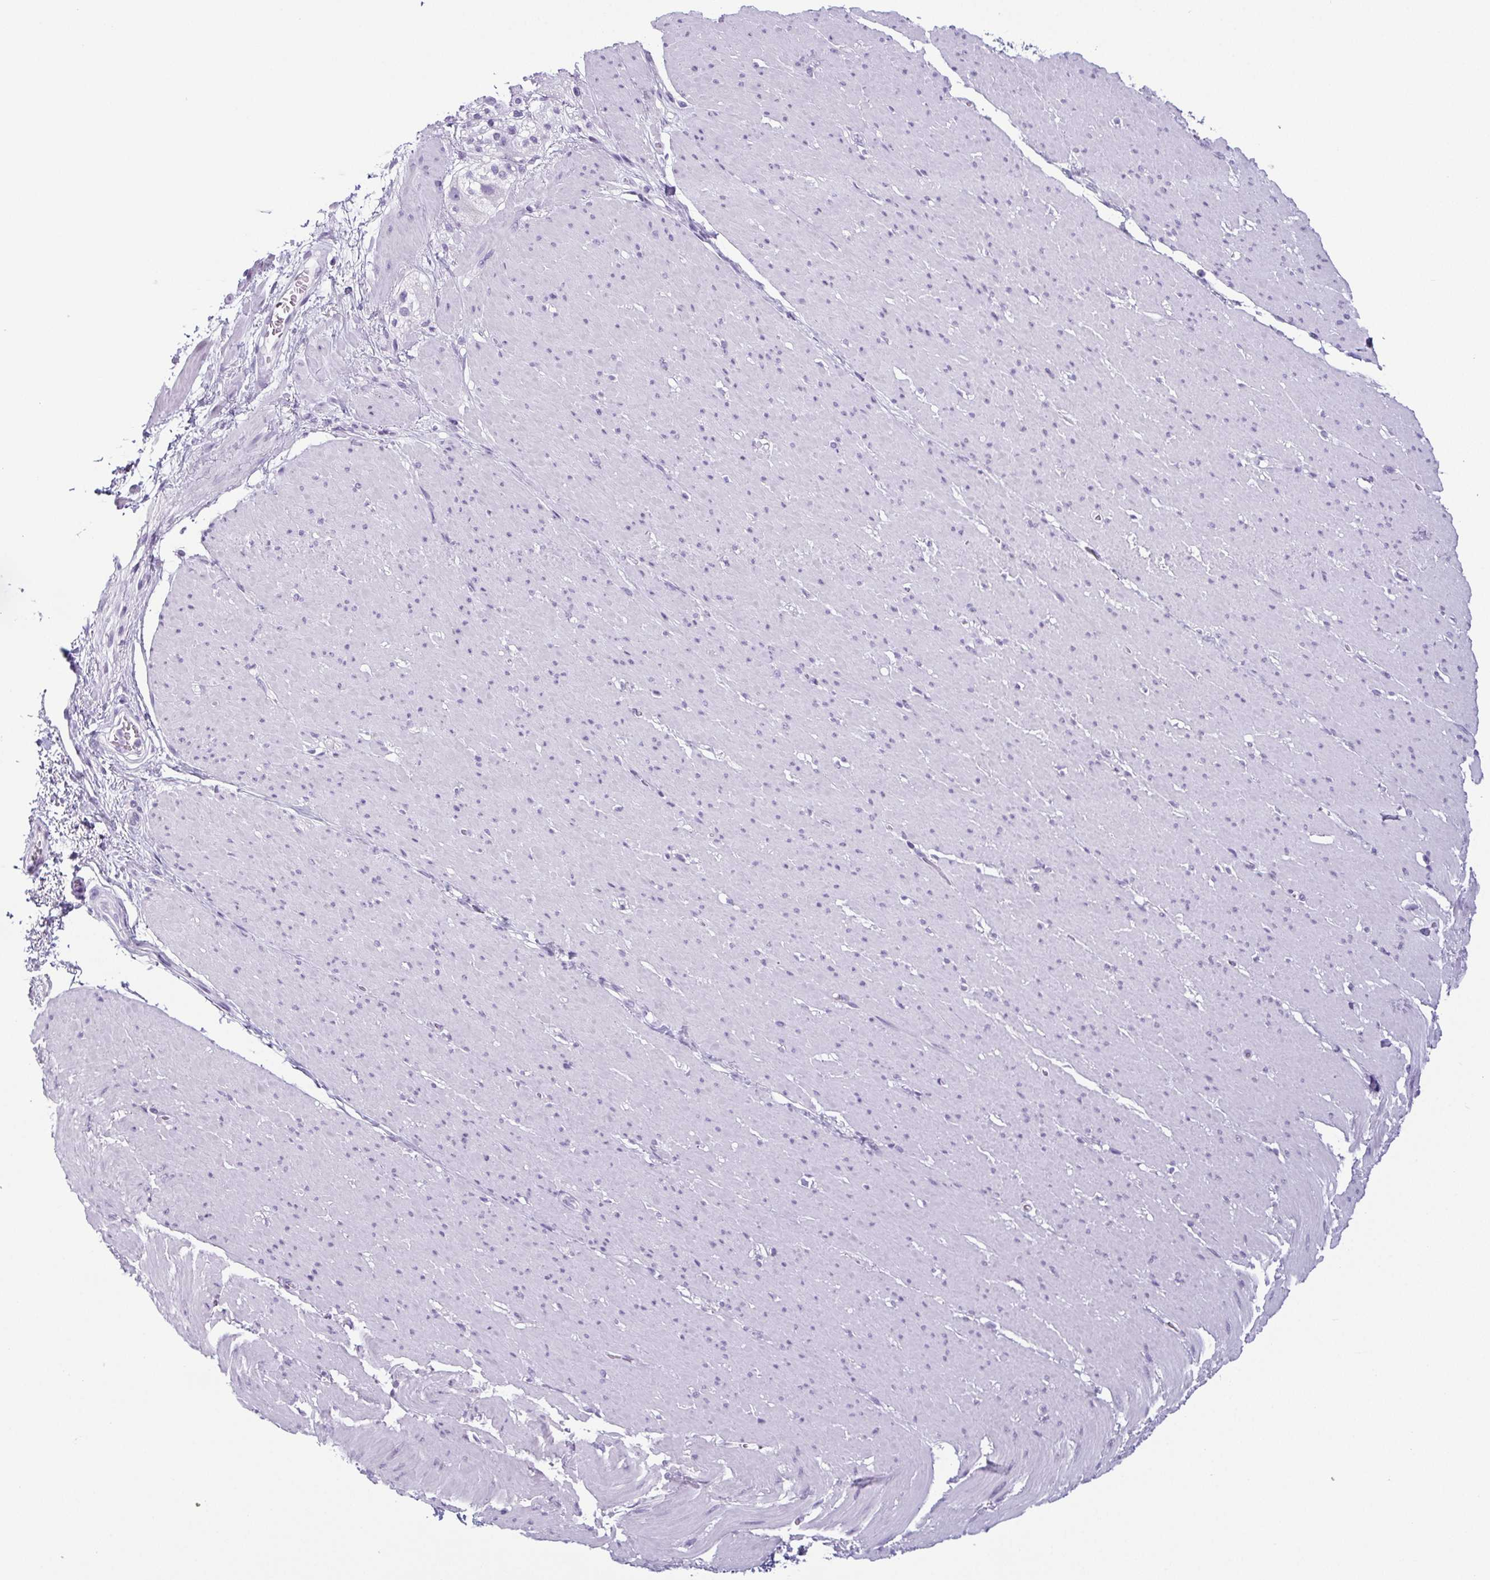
{"staining": {"intensity": "negative", "quantity": "none", "location": "none"}, "tissue": "smooth muscle", "cell_type": "Smooth muscle cells", "image_type": "normal", "snomed": [{"axis": "morphology", "description": "Normal tissue, NOS"}, {"axis": "topography", "description": "Smooth muscle"}, {"axis": "topography", "description": "Rectum"}], "caption": "A high-resolution image shows IHC staining of normal smooth muscle, which exhibits no significant staining in smooth muscle cells.", "gene": "KRT78", "patient": {"sex": "male", "age": 53}}